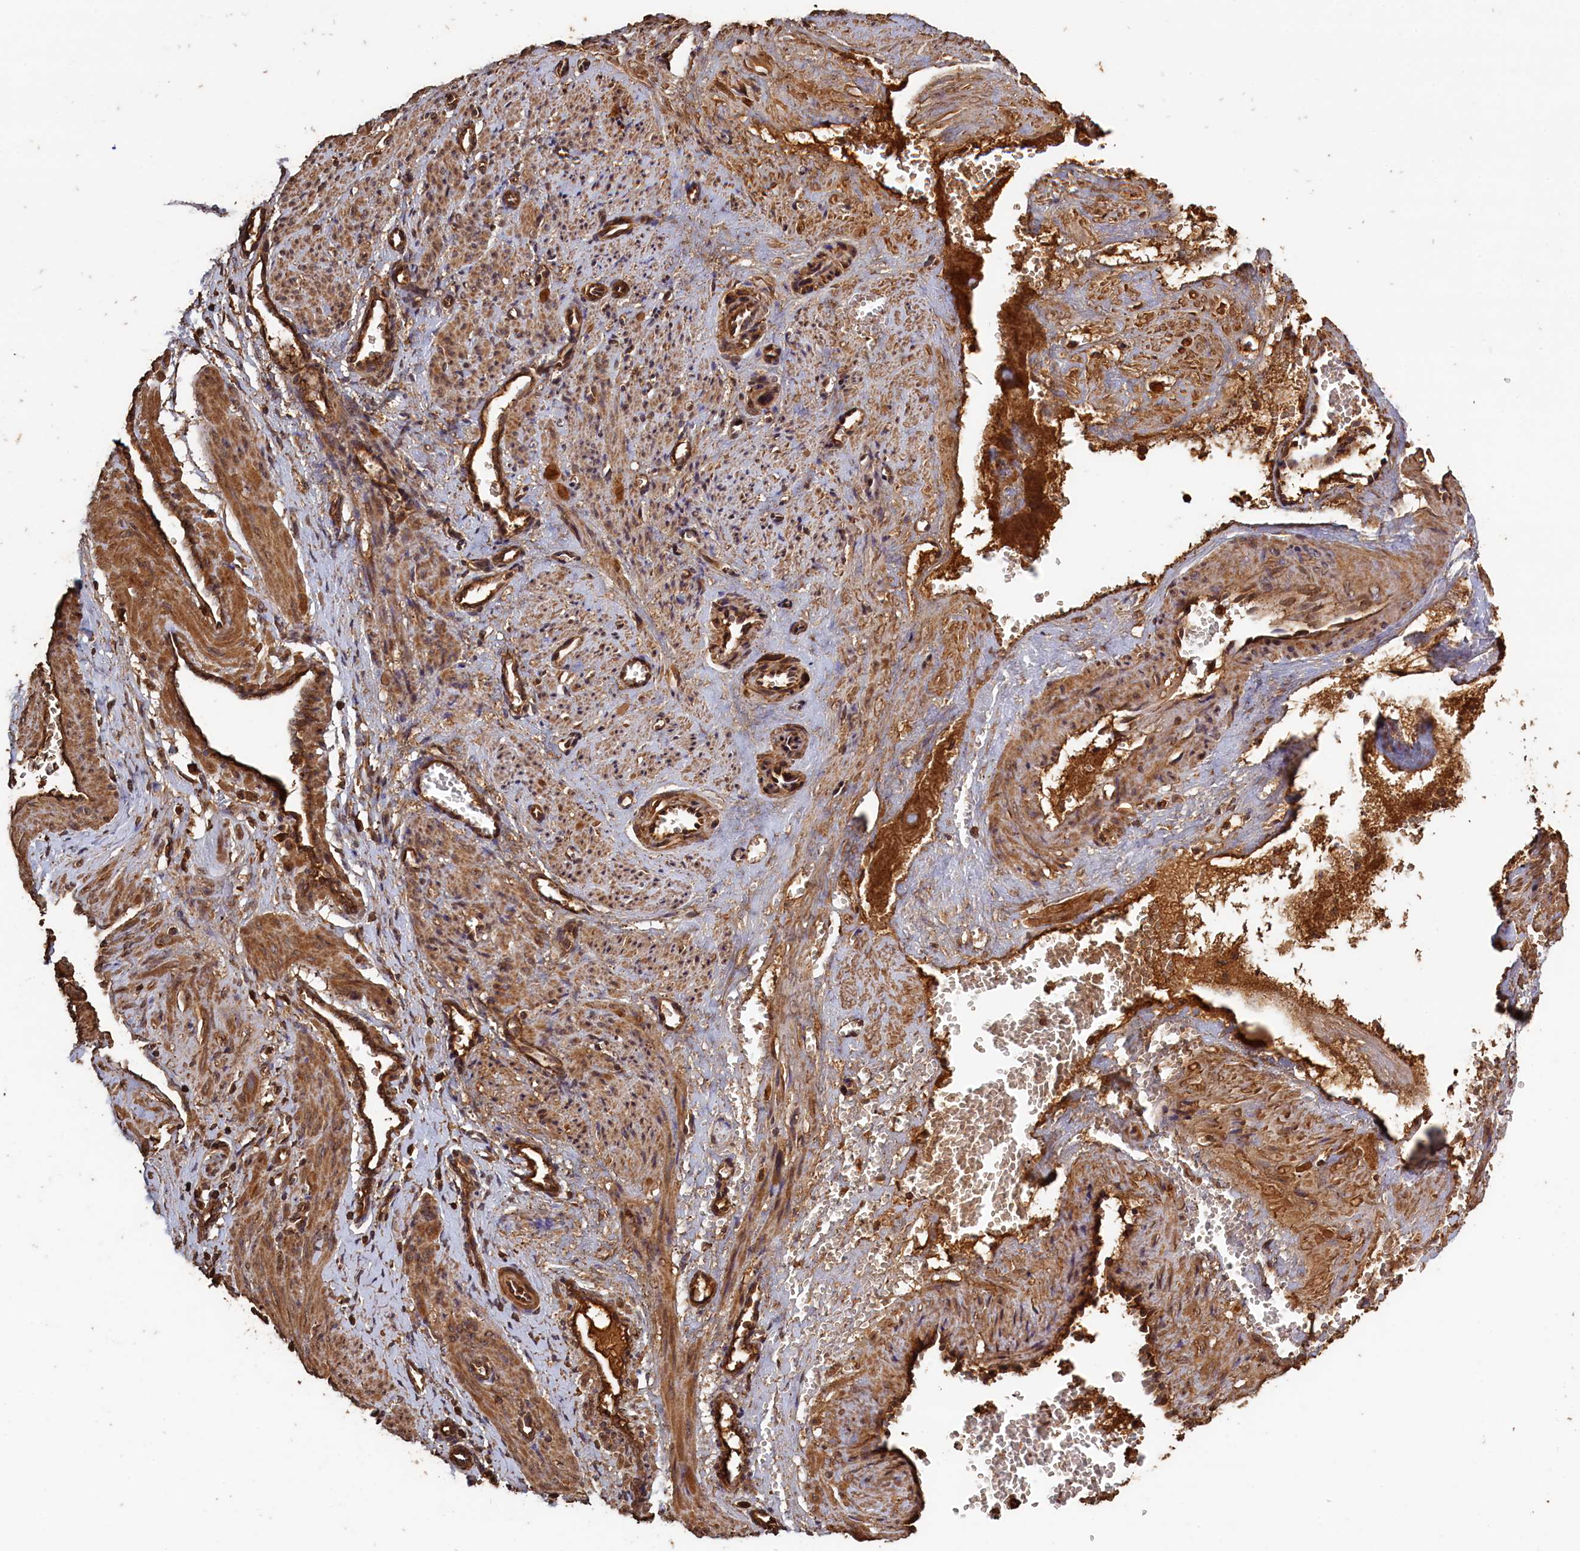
{"staining": {"intensity": "moderate", "quantity": ">75%", "location": "cytoplasmic/membranous"}, "tissue": "smooth muscle", "cell_type": "Smooth muscle cells", "image_type": "normal", "snomed": [{"axis": "morphology", "description": "Normal tissue, NOS"}, {"axis": "topography", "description": "Endometrium"}], "caption": "The micrograph demonstrates a brown stain indicating the presence of a protein in the cytoplasmic/membranous of smooth muscle cells in smooth muscle.", "gene": "SNX33", "patient": {"sex": "female", "age": 33}}